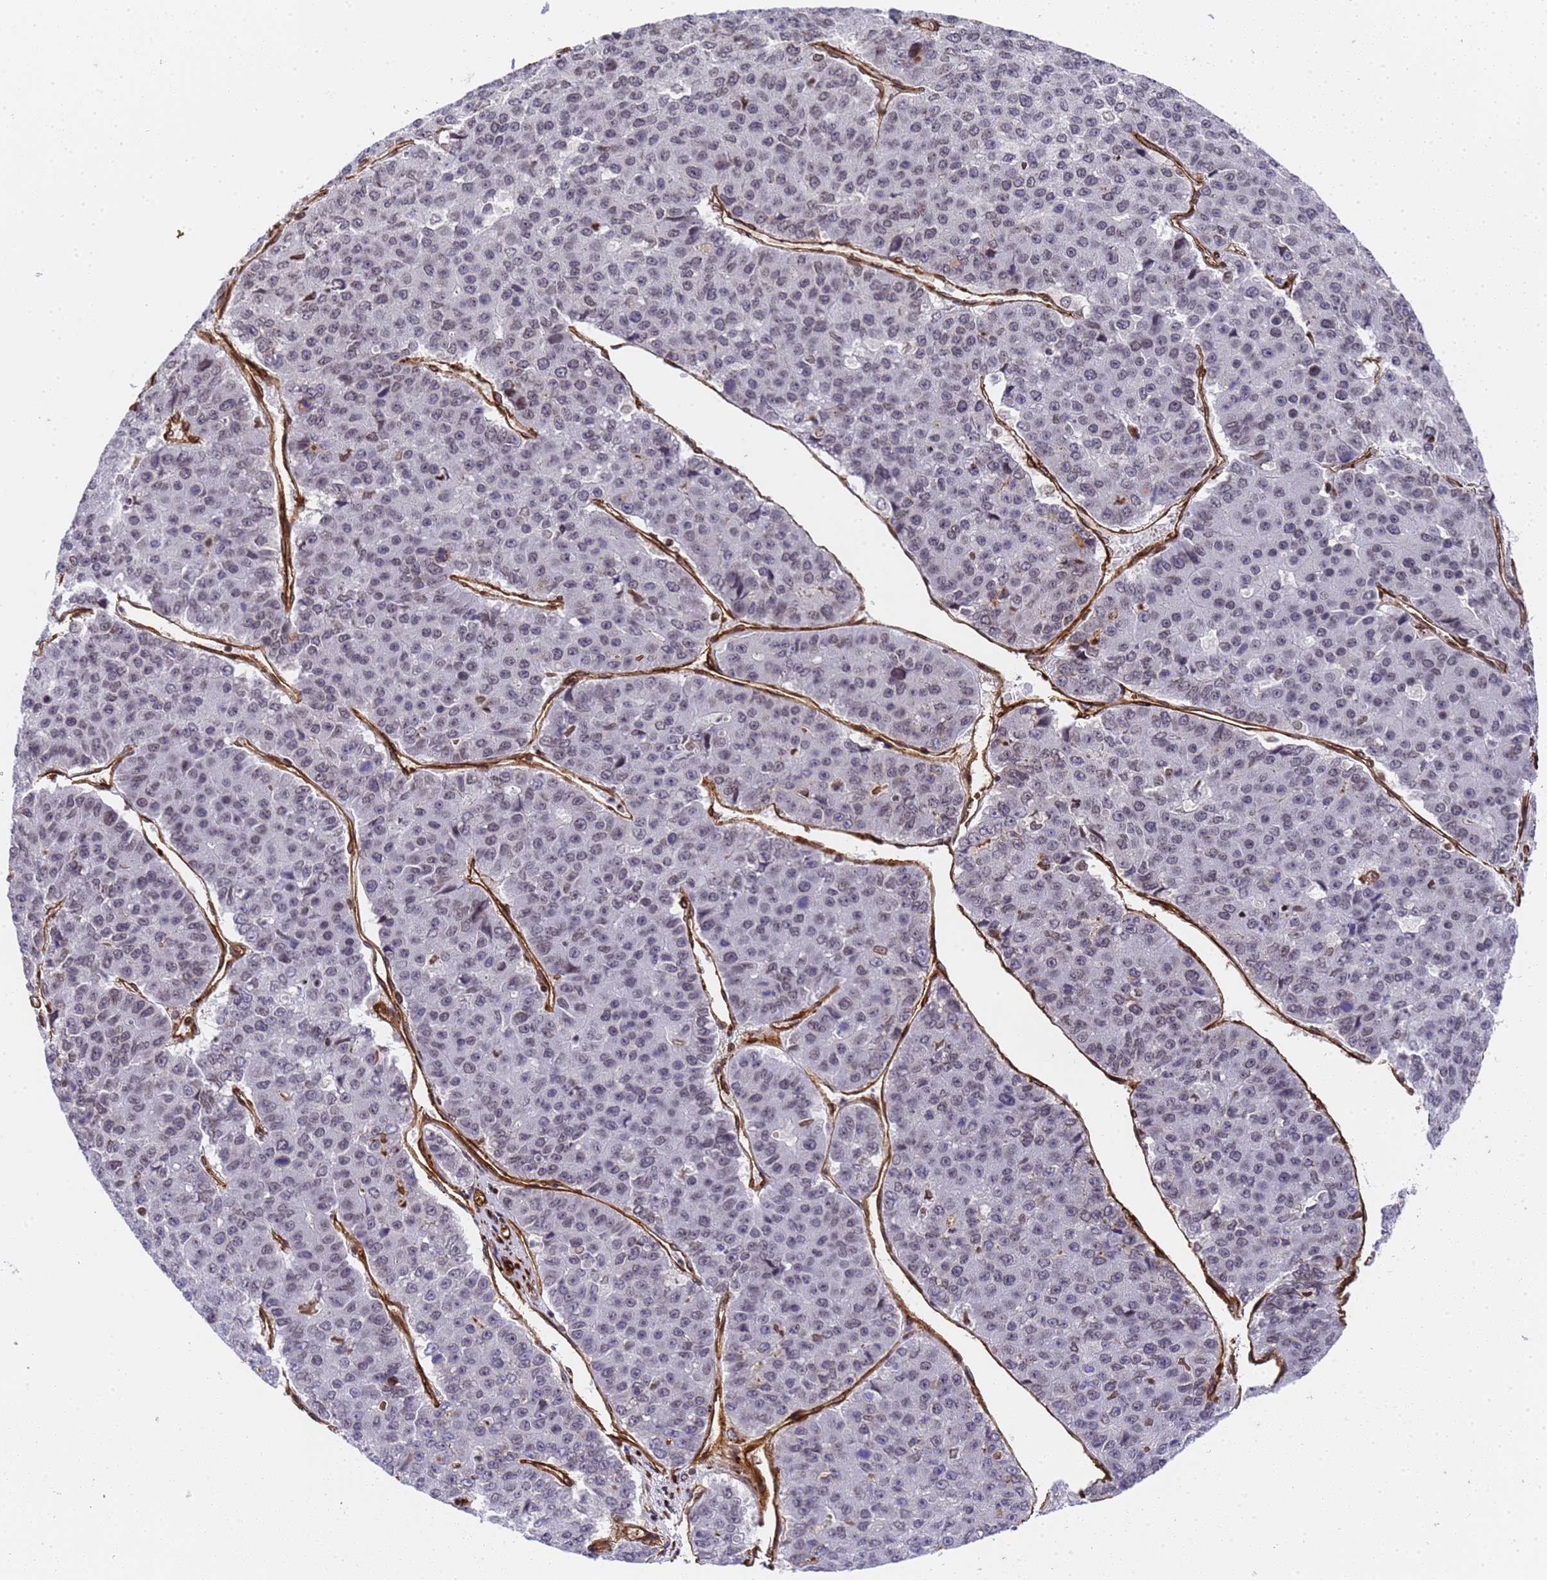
{"staining": {"intensity": "weak", "quantity": "<25%", "location": "nuclear"}, "tissue": "pancreatic cancer", "cell_type": "Tumor cells", "image_type": "cancer", "snomed": [{"axis": "morphology", "description": "Adenocarcinoma, NOS"}, {"axis": "topography", "description": "Pancreas"}], "caption": "High power microscopy image of an IHC micrograph of pancreatic adenocarcinoma, revealing no significant staining in tumor cells.", "gene": "IGFBP7", "patient": {"sex": "male", "age": 50}}